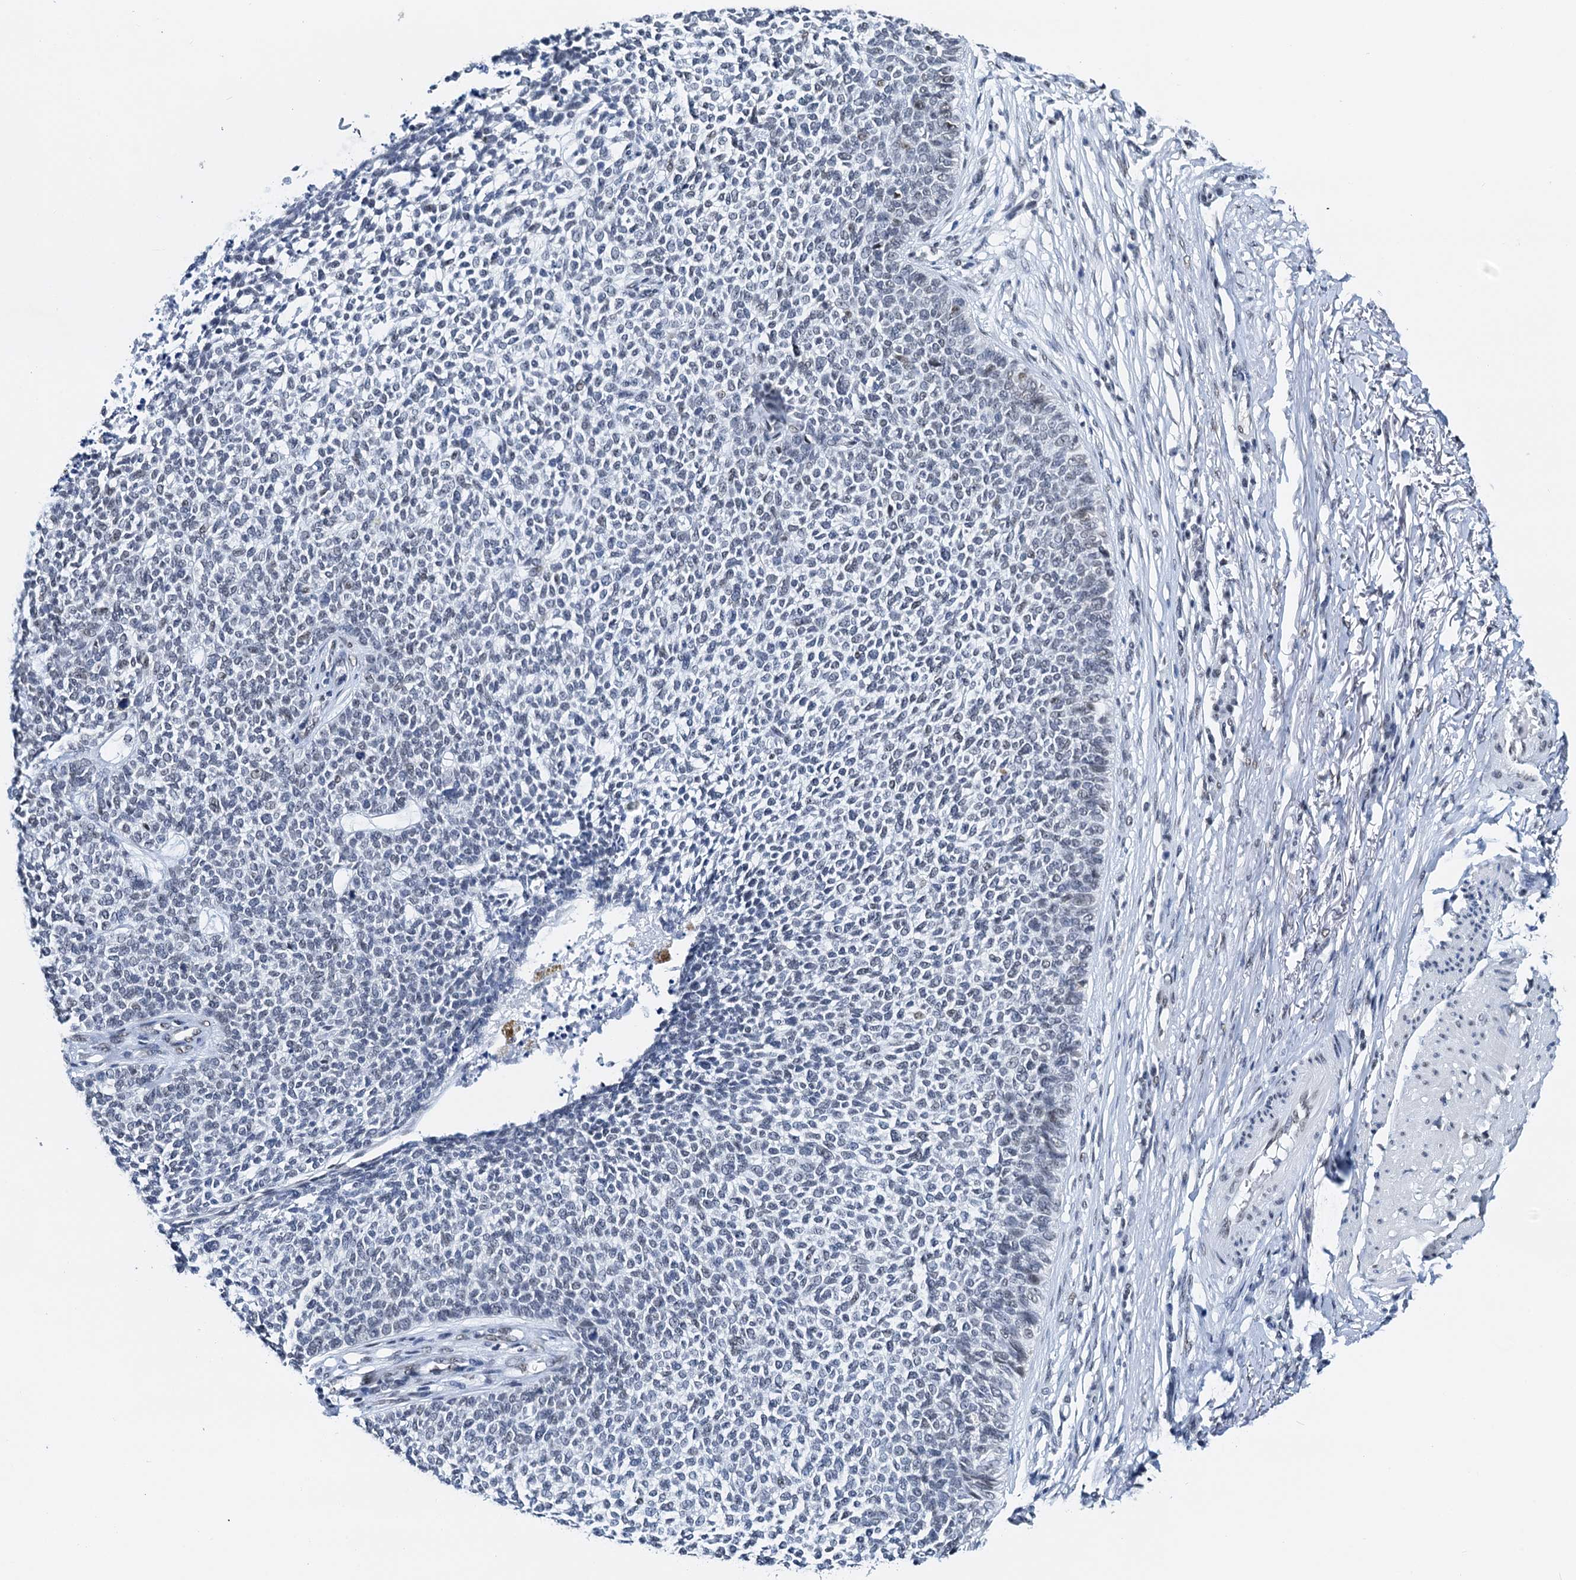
{"staining": {"intensity": "negative", "quantity": "none", "location": "none"}, "tissue": "skin cancer", "cell_type": "Tumor cells", "image_type": "cancer", "snomed": [{"axis": "morphology", "description": "Basal cell carcinoma"}, {"axis": "topography", "description": "Skin"}], "caption": "Immunohistochemical staining of basal cell carcinoma (skin) shows no significant expression in tumor cells.", "gene": "SLTM", "patient": {"sex": "female", "age": 84}}